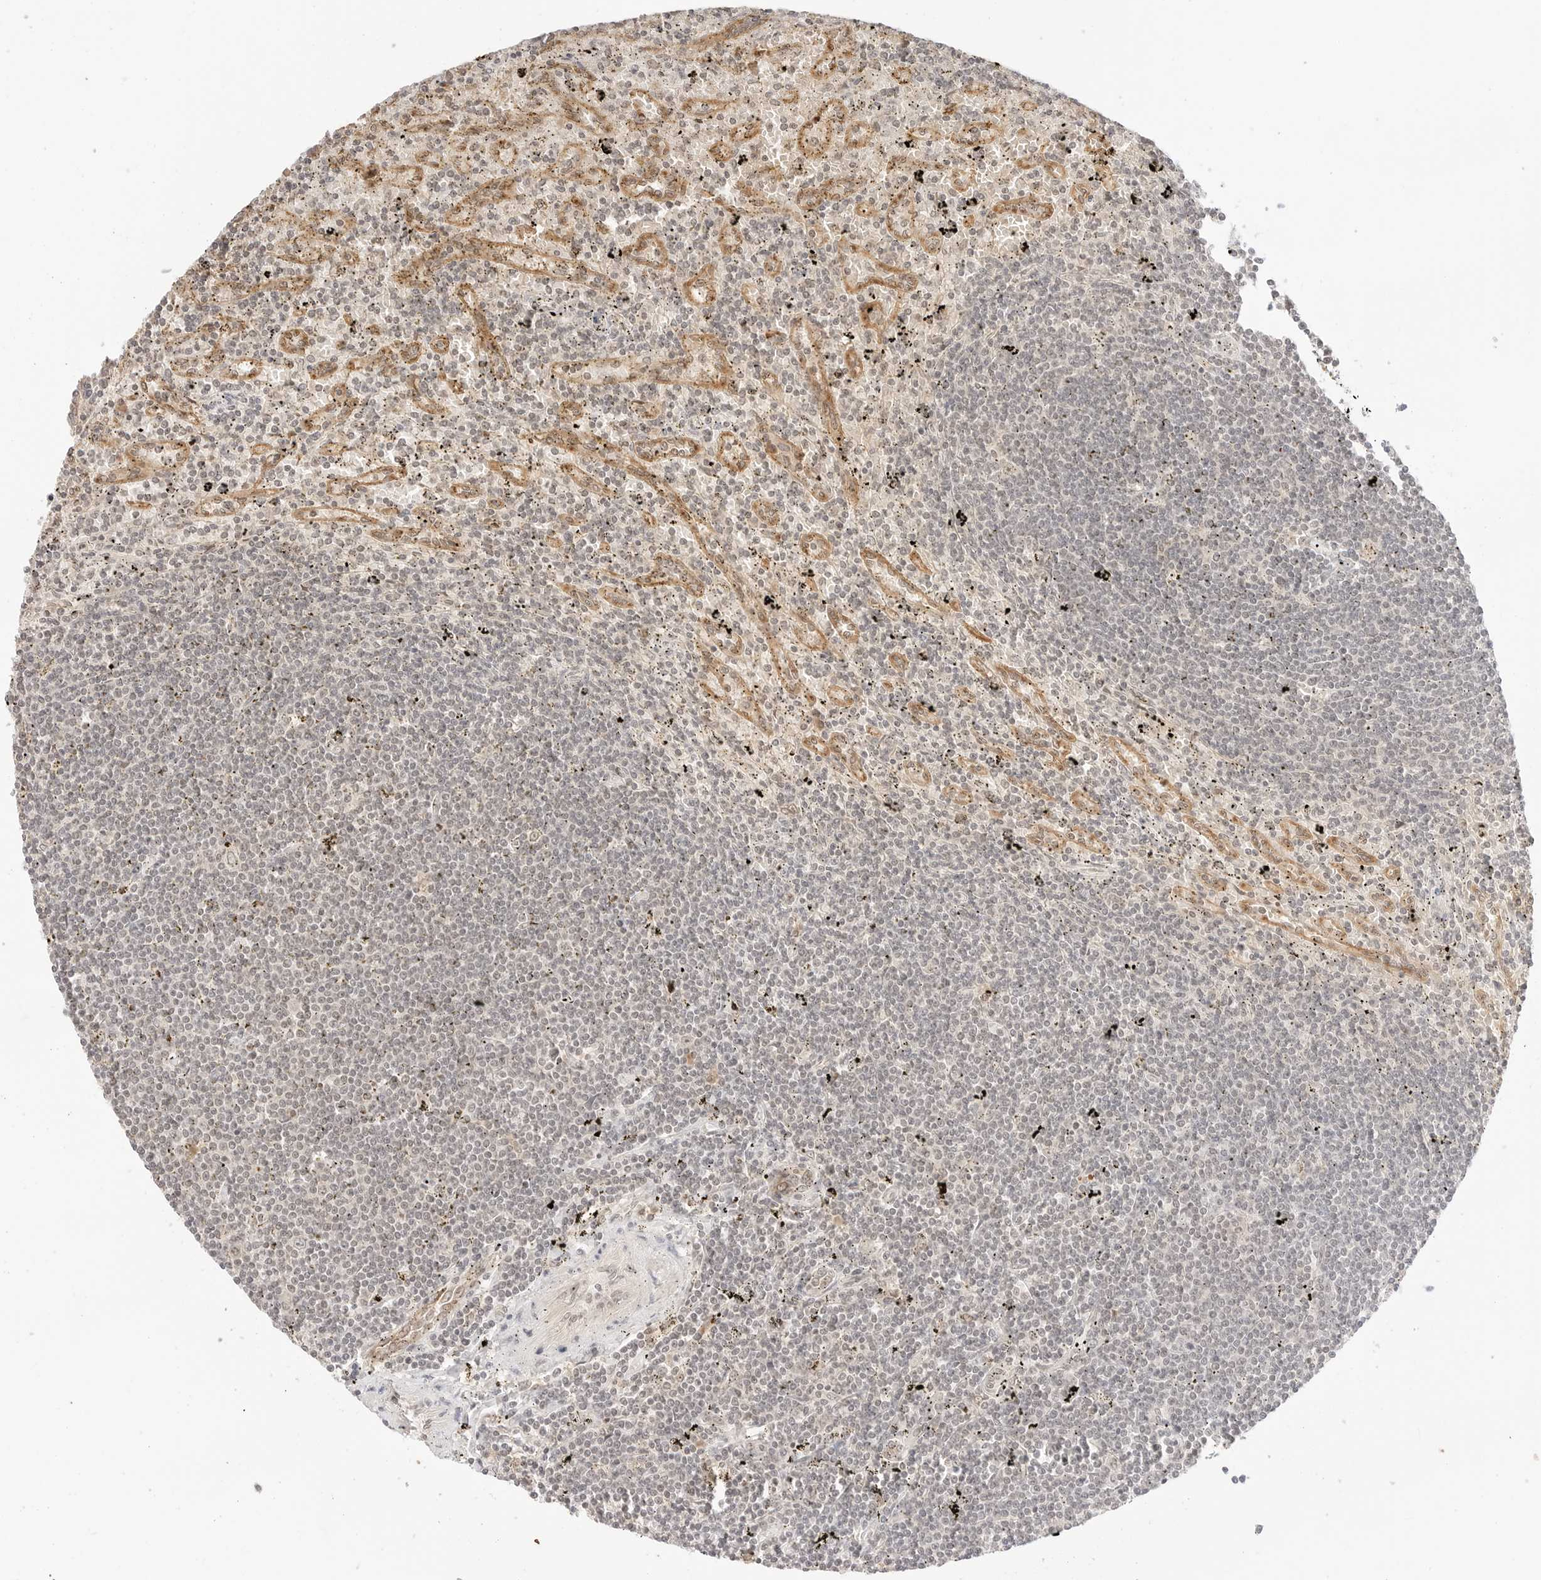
{"staining": {"intensity": "negative", "quantity": "none", "location": "none"}, "tissue": "lymphoma", "cell_type": "Tumor cells", "image_type": "cancer", "snomed": [{"axis": "morphology", "description": "Malignant lymphoma, non-Hodgkin's type, Low grade"}, {"axis": "topography", "description": "Spleen"}], "caption": "Protein analysis of lymphoma exhibits no significant positivity in tumor cells.", "gene": "RPS6KL1", "patient": {"sex": "male", "age": 76}}